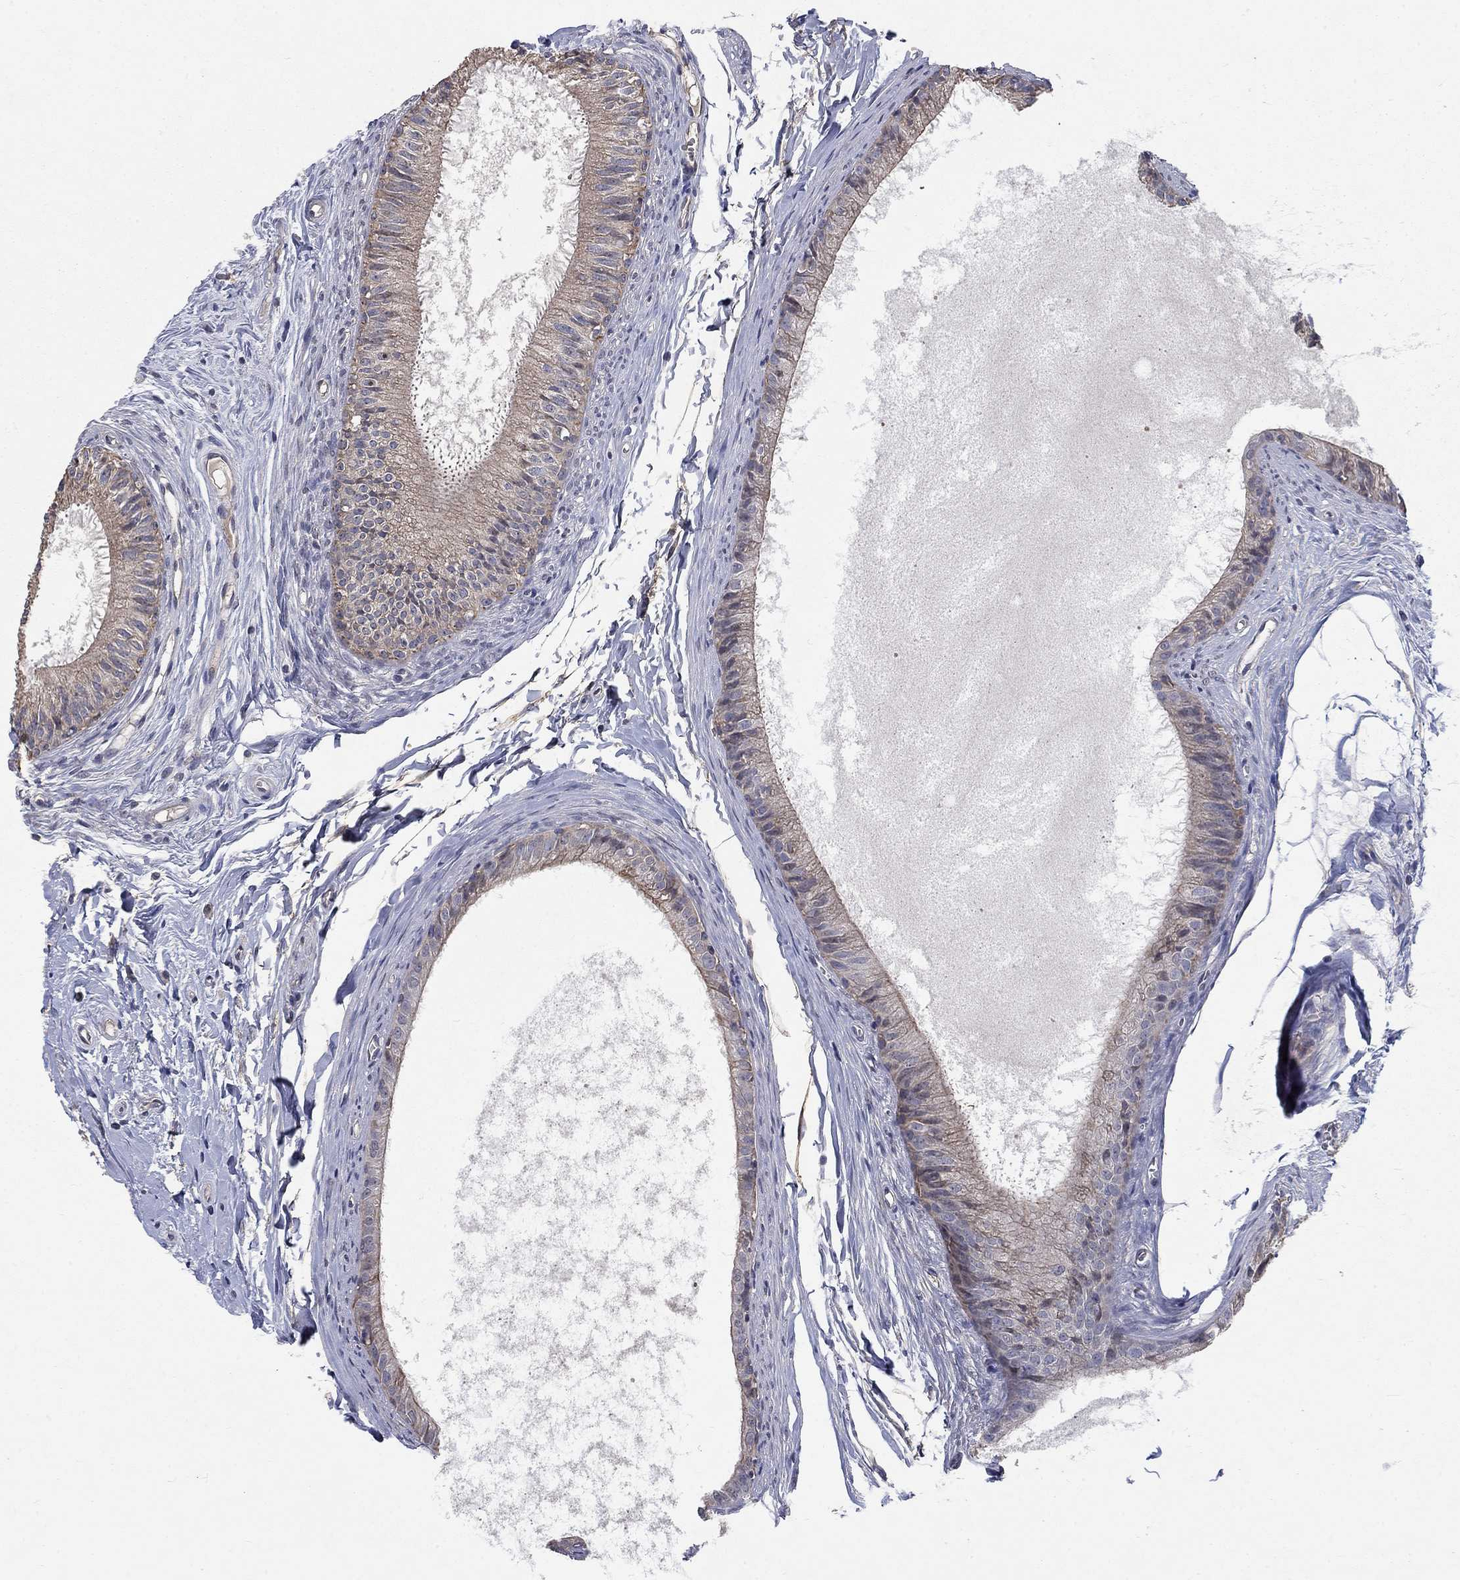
{"staining": {"intensity": "weak", "quantity": "25%-75%", "location": "cytoplasmic/membranous"}, "tissue": "epididymis", "cell_type": "Glandular cells", "image_type": "normal", "snomed": [{"axis": "morphology", "description": "Normal tissue, NOS"}, {"axis": "topography", "description": "Epididymis"}], "caption": "Epididymis stained with immunohistochemistry (IHC) demonstrates weak cytoplasmic/membranous staining in about 25%-75% of glandular cells. (Brightfield microscopy of DAB IHC at high magnification).", "gene": "CHST5", "patient": {"sex": "male", "age": 51}}